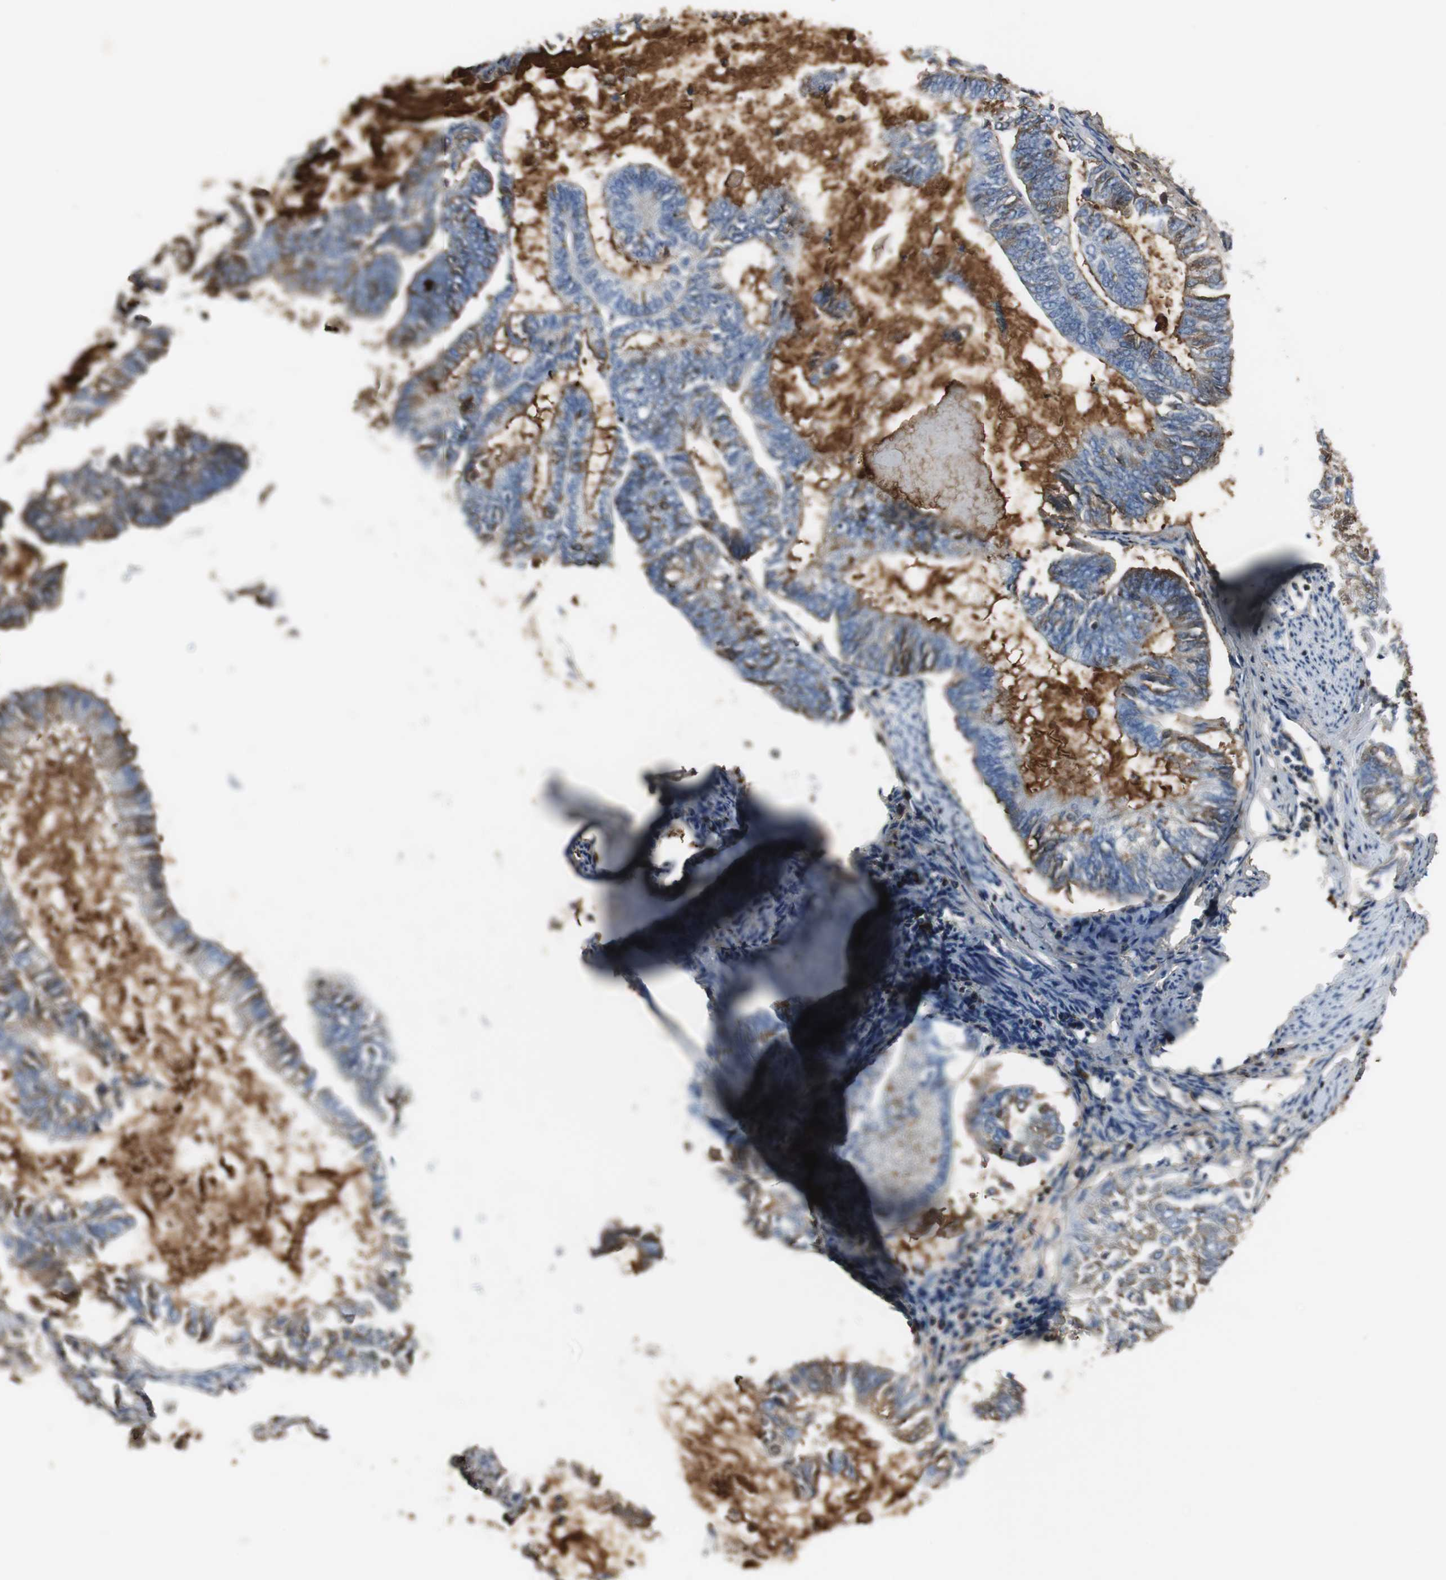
{"staining": {"intensity": "weak", "quantity": "25%-75%", "location": "cytoplasmic/membranous"}, "tissue": "endometrial cancer", "cell_type": "Tumor cells", "image_type": "cancer", "snomed": [{"axis": "morphology", "description": "Adenocarcinoma, NOS"}, {"axis": "topography", "description": "Endometrium"}], "caption": "Immunohistochemical staining of adenocarcinoma (endometrial) demonstrates weak cytoplasmic/membranous protein expression in approximately 25%-75% of tumor cells.", "gene": "IGHA1", "patient": {"sex": "female", "age": 86}}